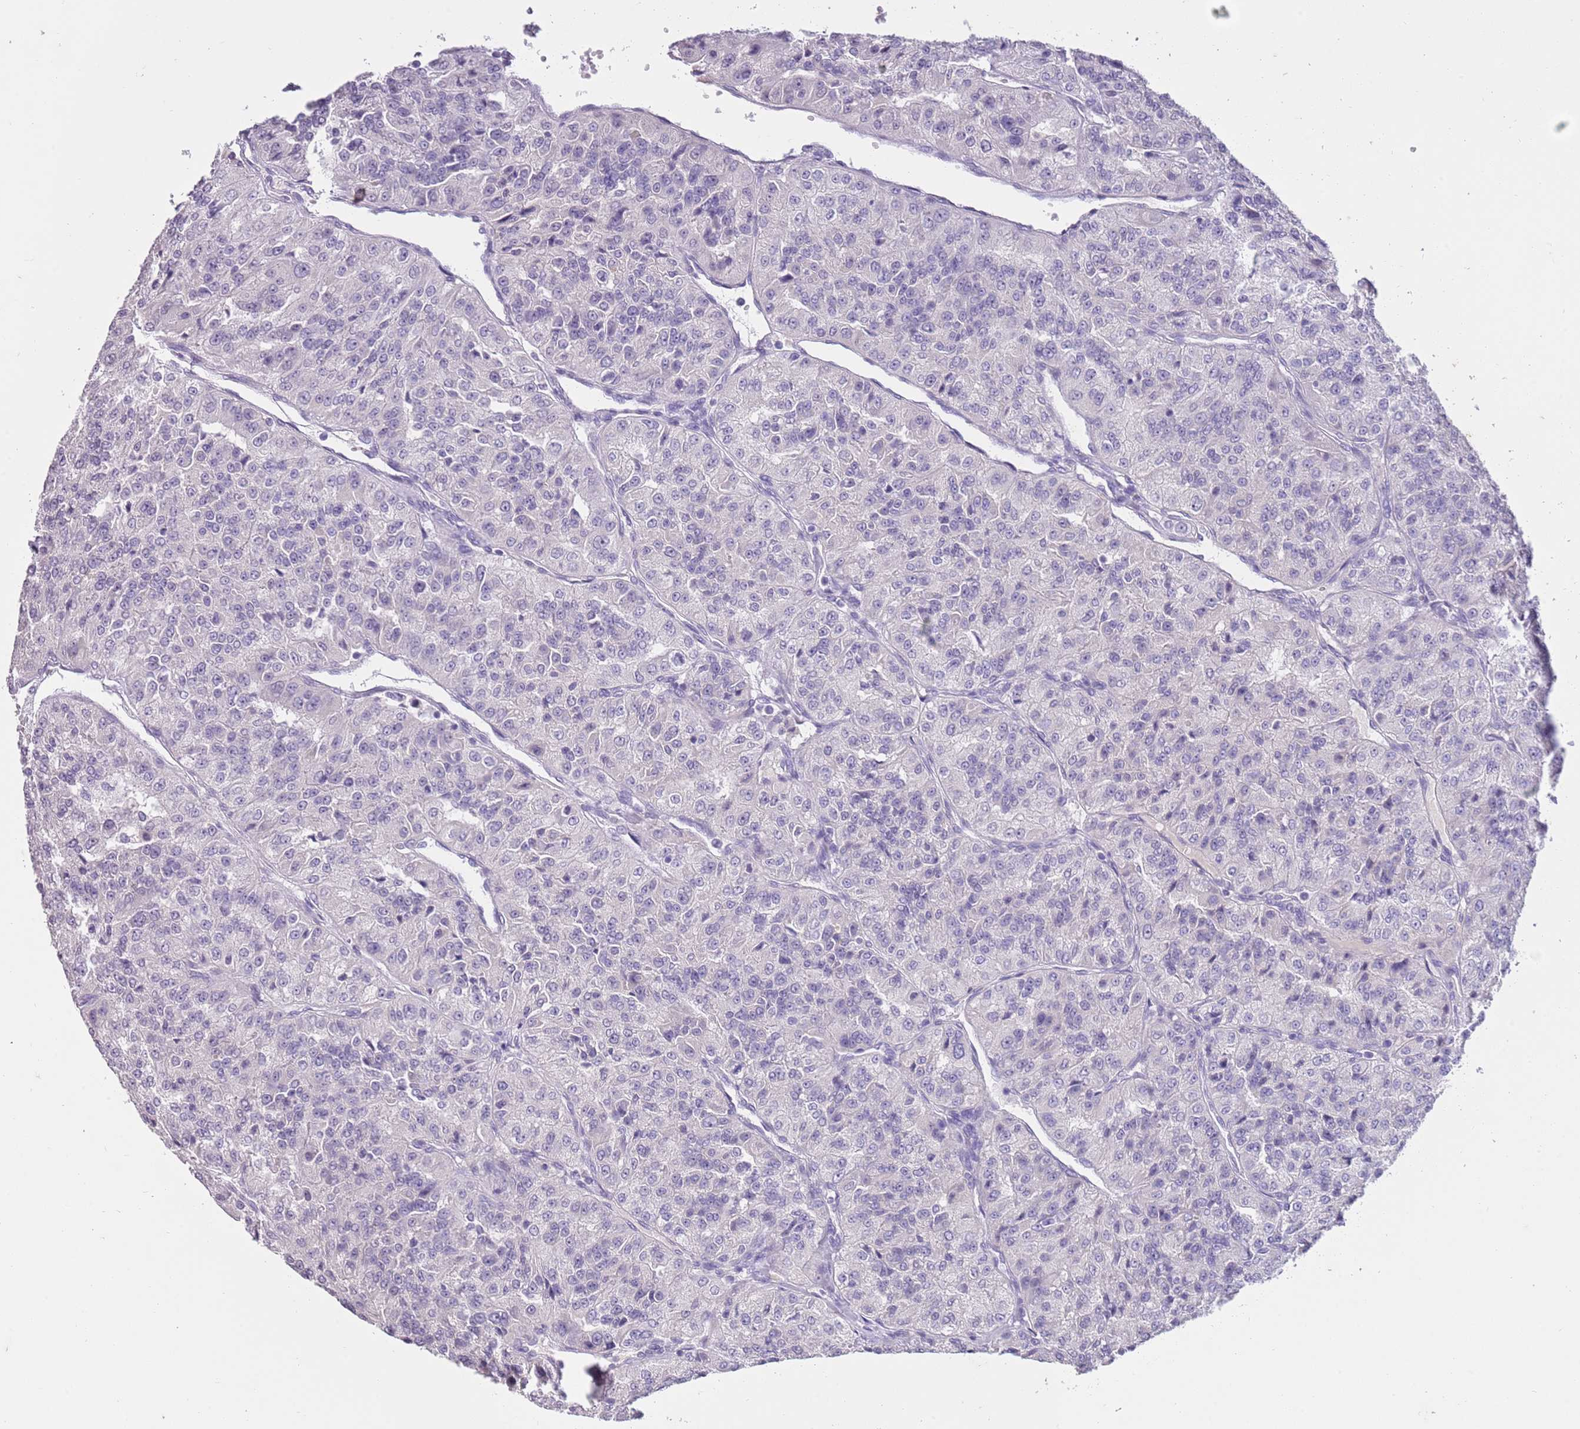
{"staining": {"intensity": "negative", "quantity": "none", "location": "none"}, "tissue": "renal cancer", "cell_type": "Tumor cells", "image_type": "cancer", "snomed": [{"axis": "morphology", "description": "Adenocarcinoma, NOS"}, {"axis": "topography", "description": "Kidney"}], "caption": "A histopathology image of human renal cancer (adenocarcinoma) is negative for staining in tumor cells. (Brightfield microscopy of DAB (3,3'-diaminobenzidine) IHC at high magnification).", "gene": "SLC35E3", "patient": {"sex": "female", "age": 63}}